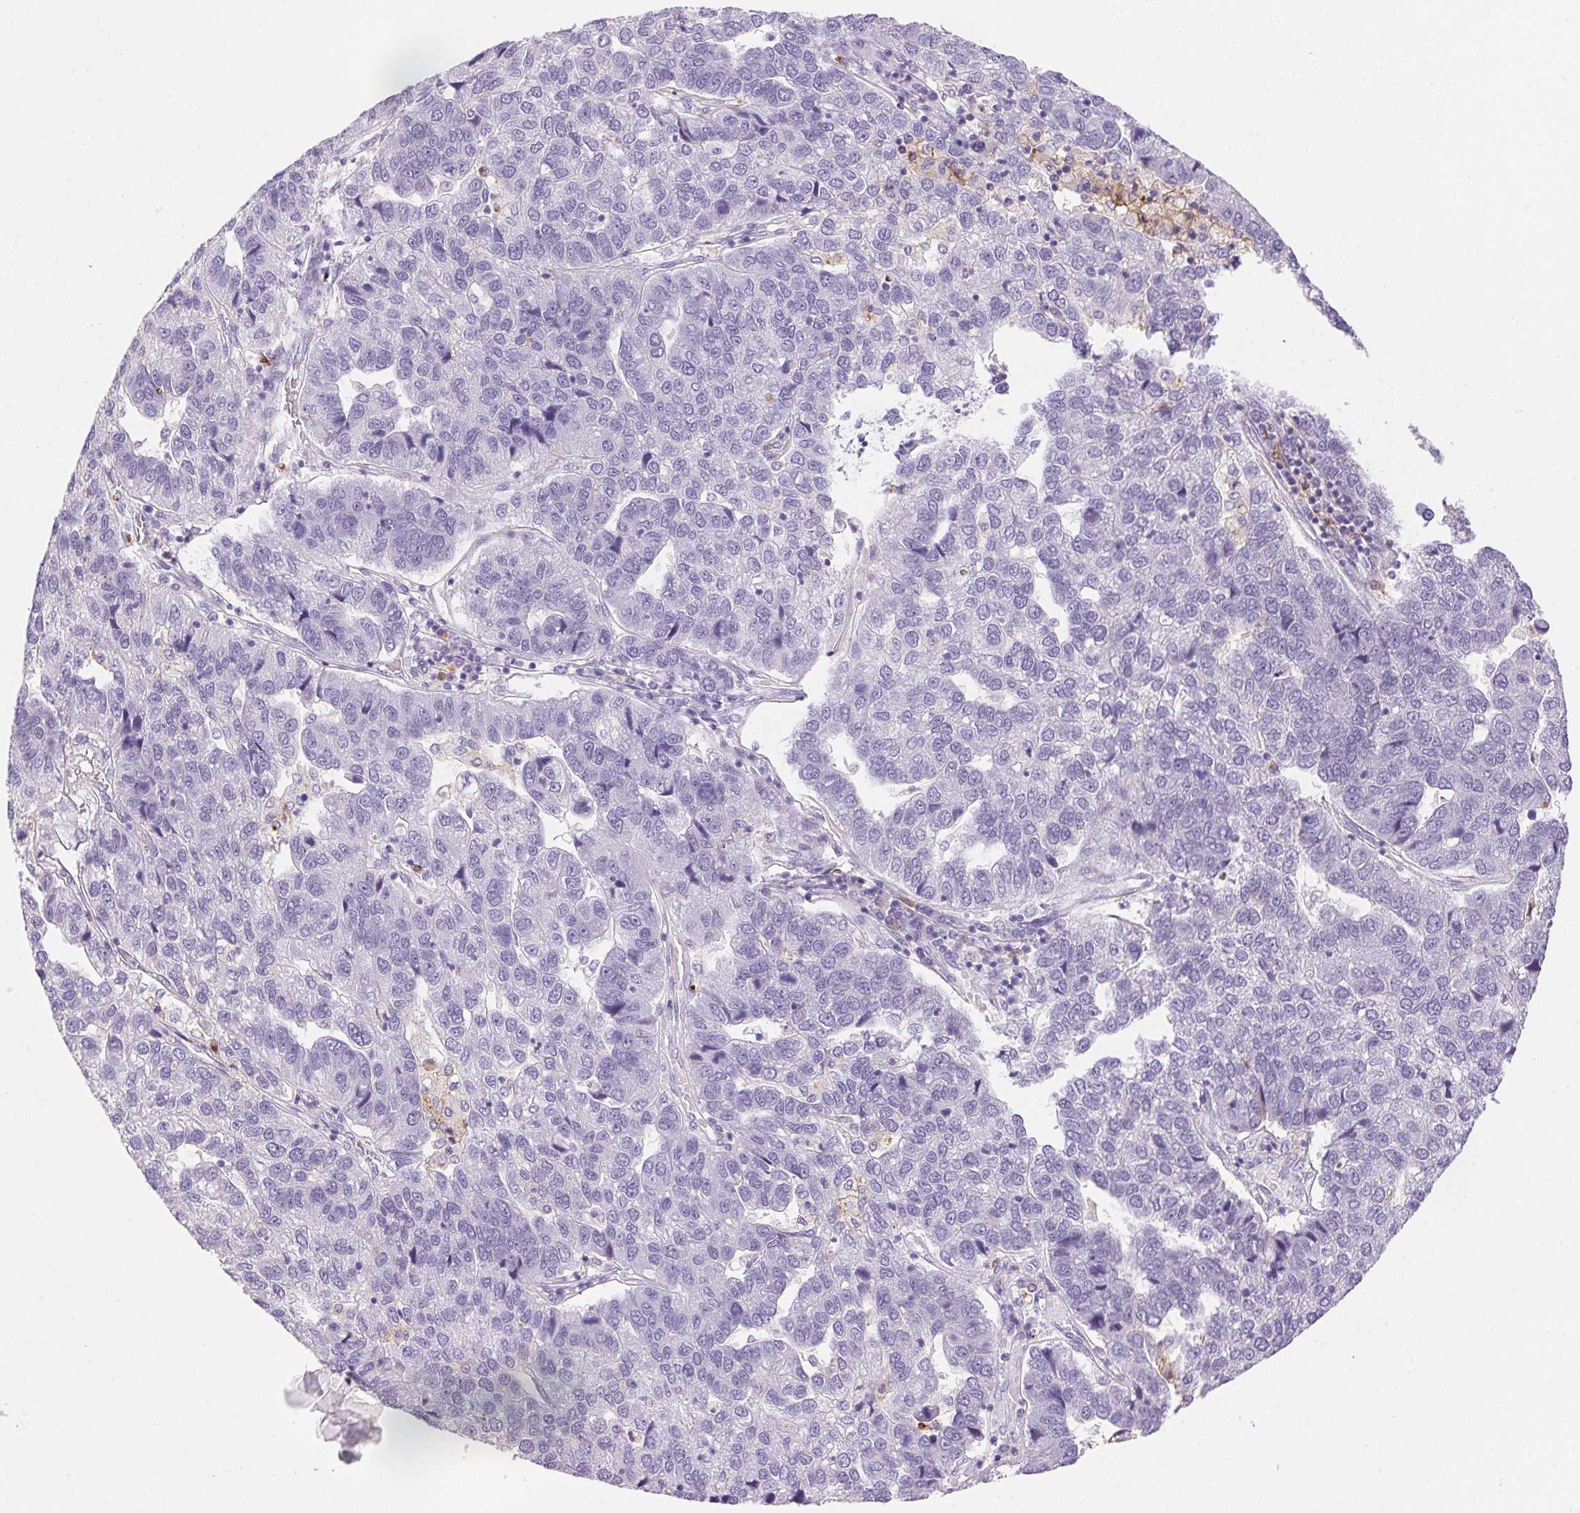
{"staining": {"intensity": "negative", "quantity": "none", "location": "none"}, "tissue": "pancreatic cancer", "cell_type": "Tumor cells", "image_type": "cancer", "snomed": [{"axis": "morphology", "description": "Adenocarcinoma, NOS"}, {"axis": "topography", "description": "Pancreas"}], "caption": "Tumor cells are negative for brown protein staining in pancreatic cancer.", "gene": "PNLIPRP3", "patient": {"sex": "female", "age": 61}}